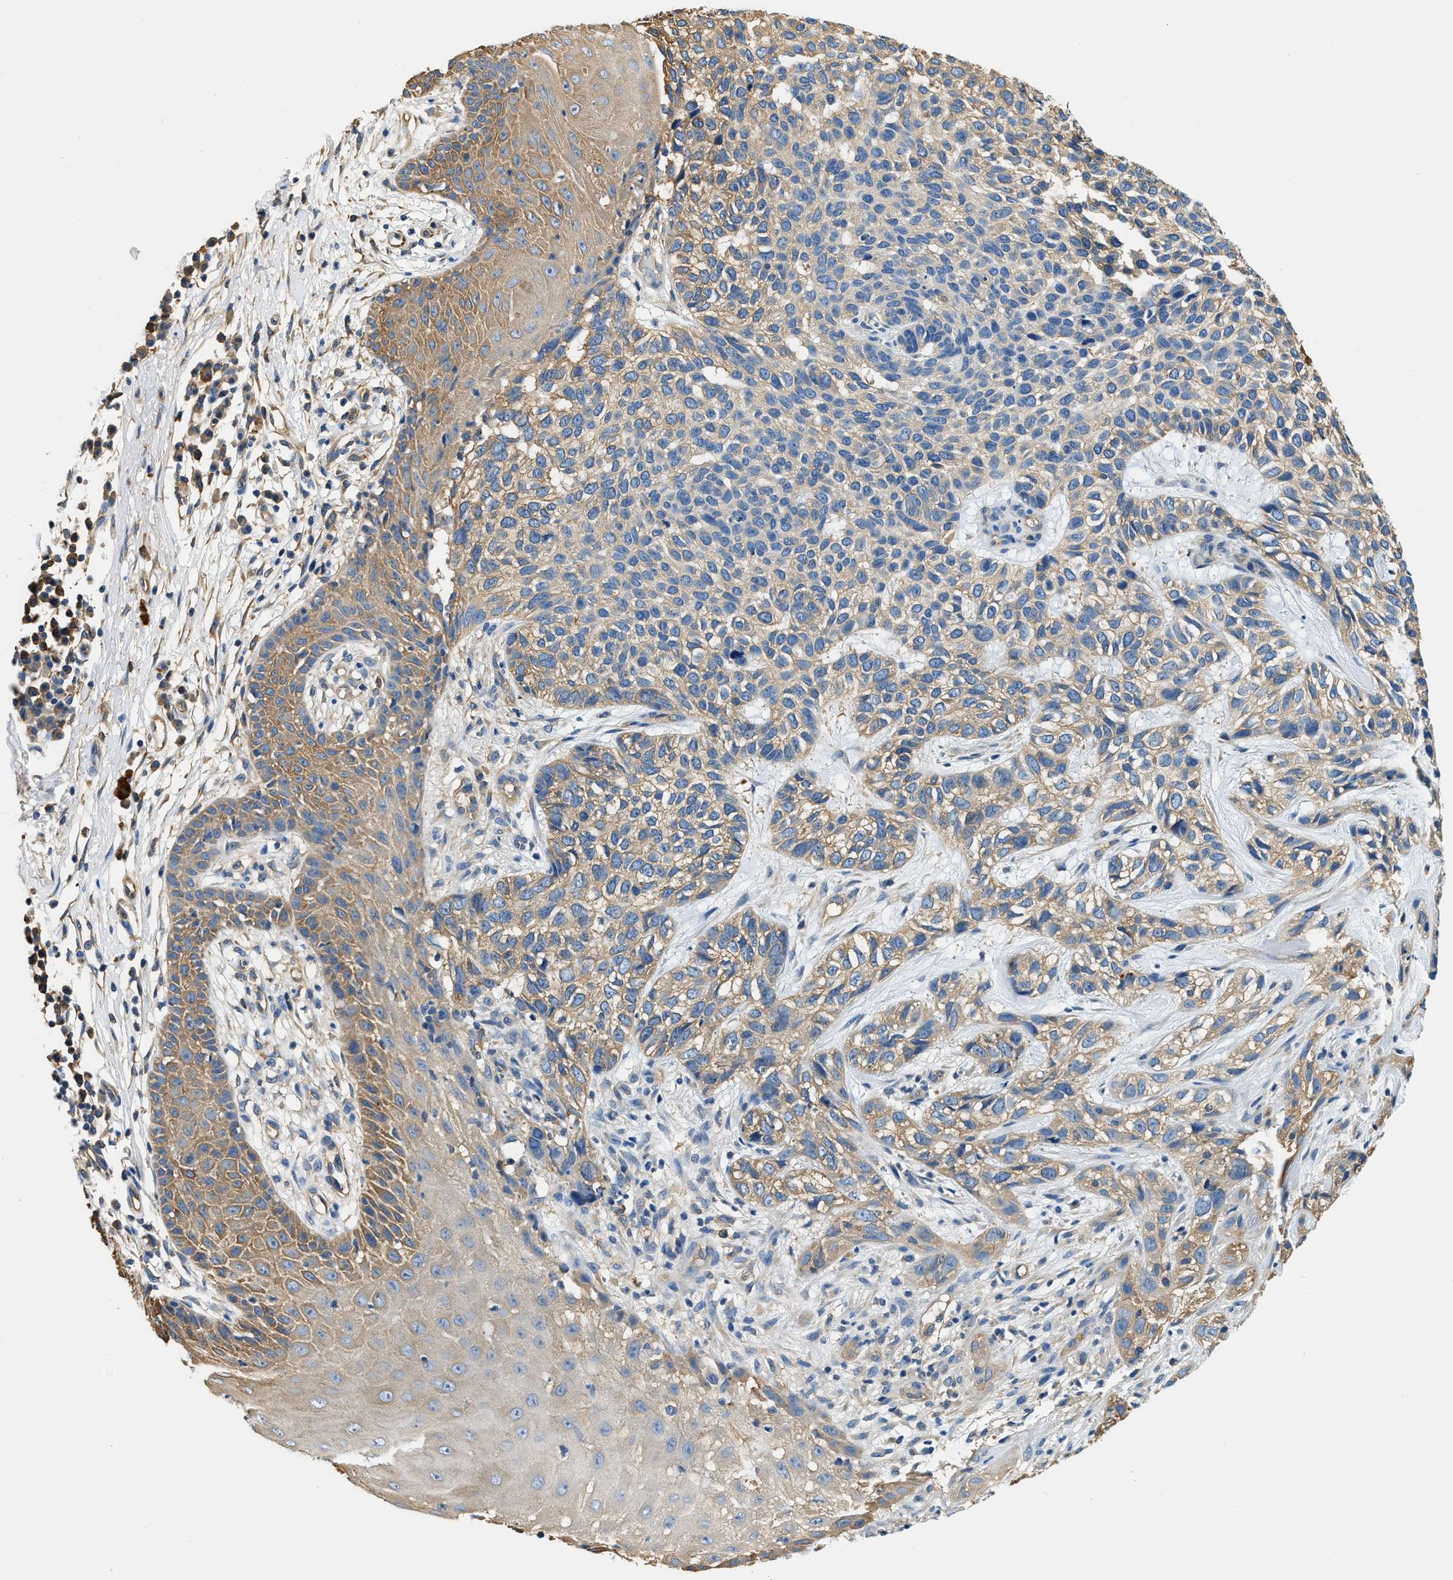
{"staining": {"intensity": "weak", "quantity": "25%-75%", "location": "cytoplasmic/membranous"}, "tissue": "skin cancer", "cell_type": "Tumor cells", "image_type": "cancer", "snomed": [{"axis": "morphology", "description": "Normal tissue, NOS"}, {"axis": "morphology", "description": "Basal cell carcinoma"}, {"axis": "topography", "description": "Skin"}], "caption": "Basal cell carcinoma (skin) was stained to show a protein in brown. There is low levels of weak cytoplasmic/membranous expression in approximately 25%-75% of tumor cells.", "gene": "PPP2R1B", "patient": {"sex": "male", "age": 79}}